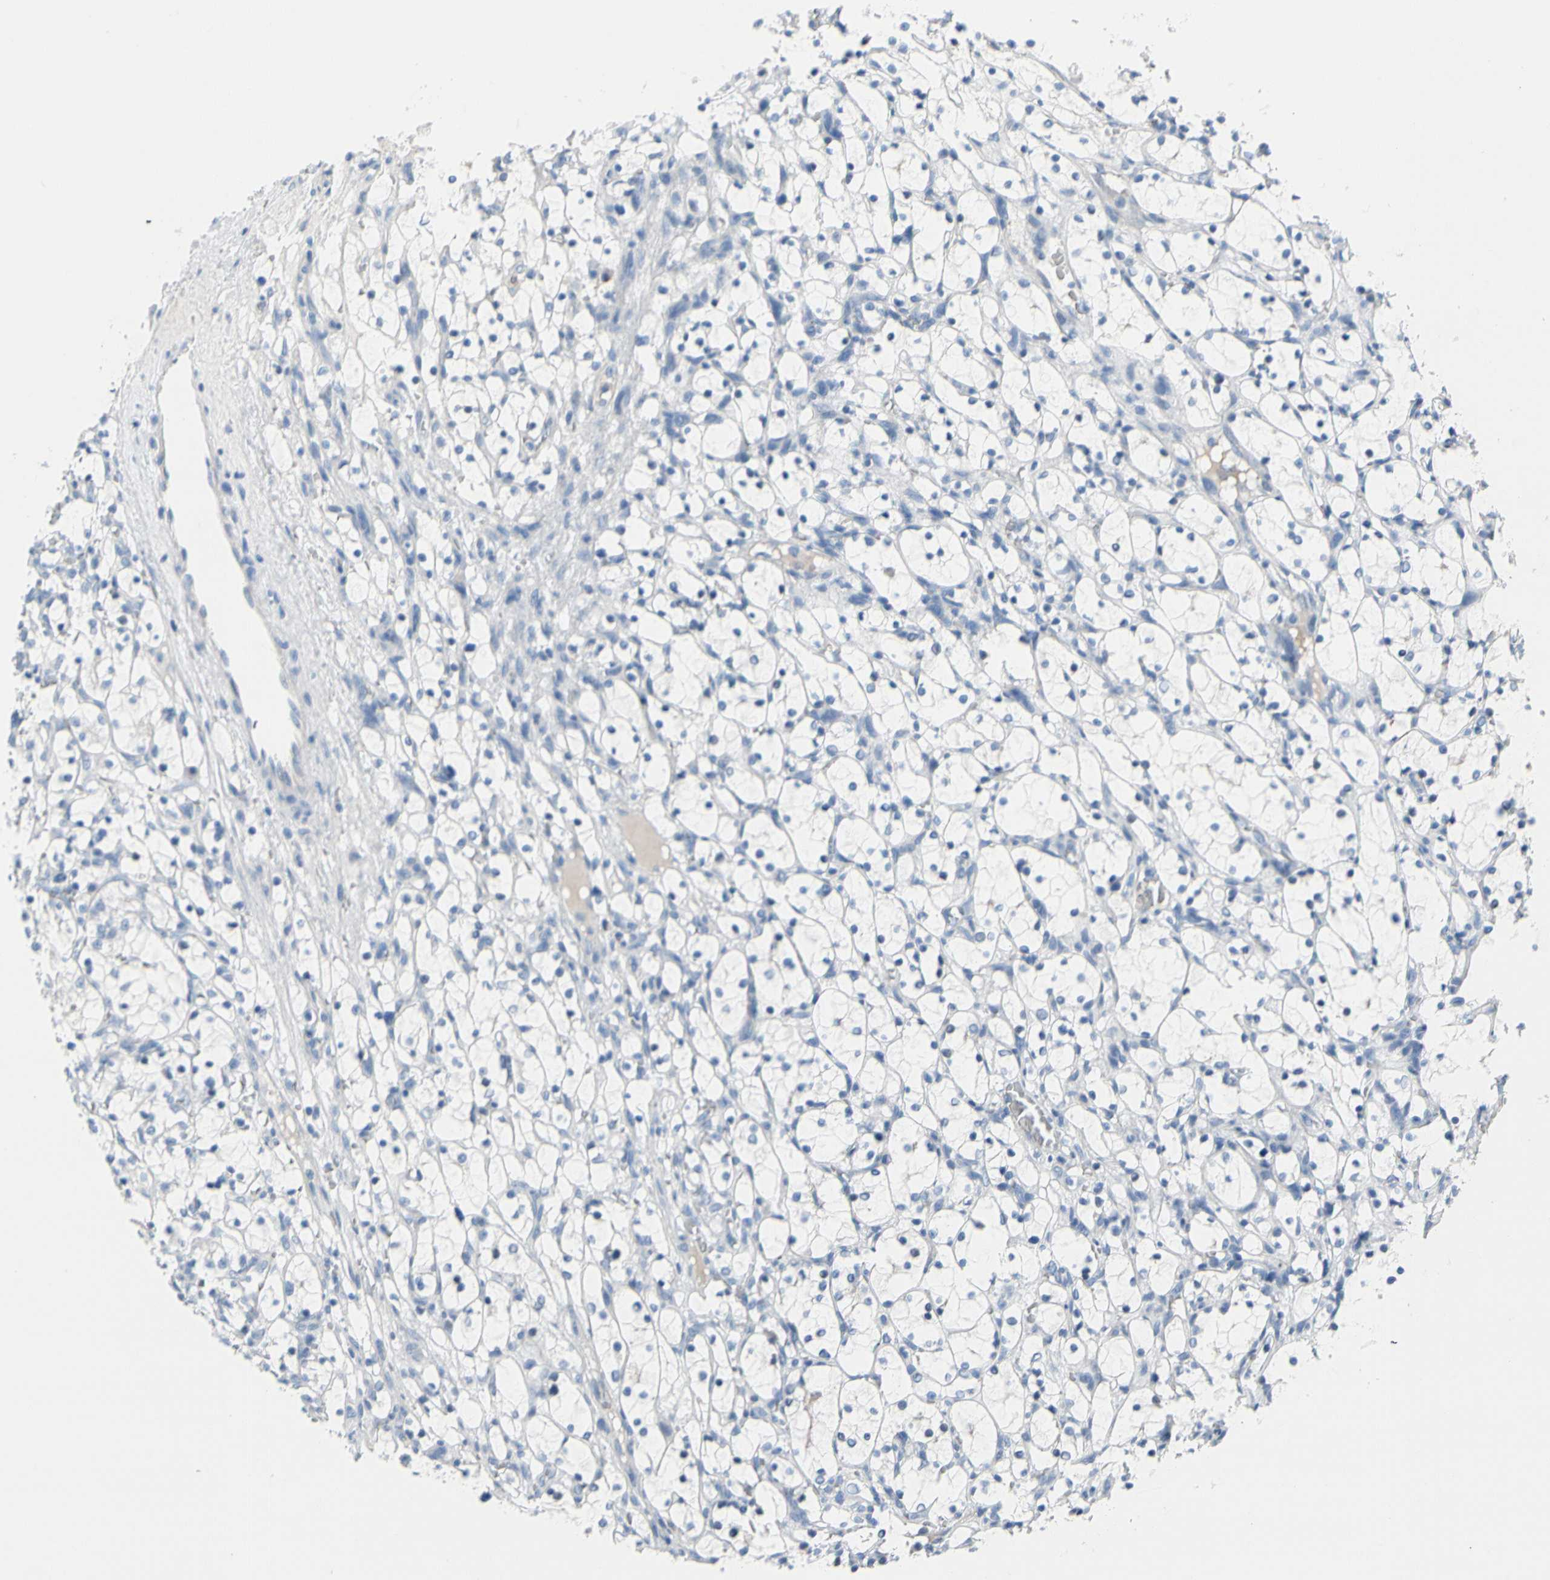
{"staining": {"intensity": "negative", "quantity": "none", "location": "none"}, "tissue": "renal cancer", "cell_type": "Tumor cells", "image_type": "cancer", "snomed": [{"axis": "morphology", "description": "Adenocarcinoma, NOS"}, {"axis": "topography", "description": "Kidney"}], "caption": "Tumor cells show no significant protein positivity in renal cancer (adenocarcinoma).", "gene": "MUC5B", "patient": {"sex": "female", "age": 69}}